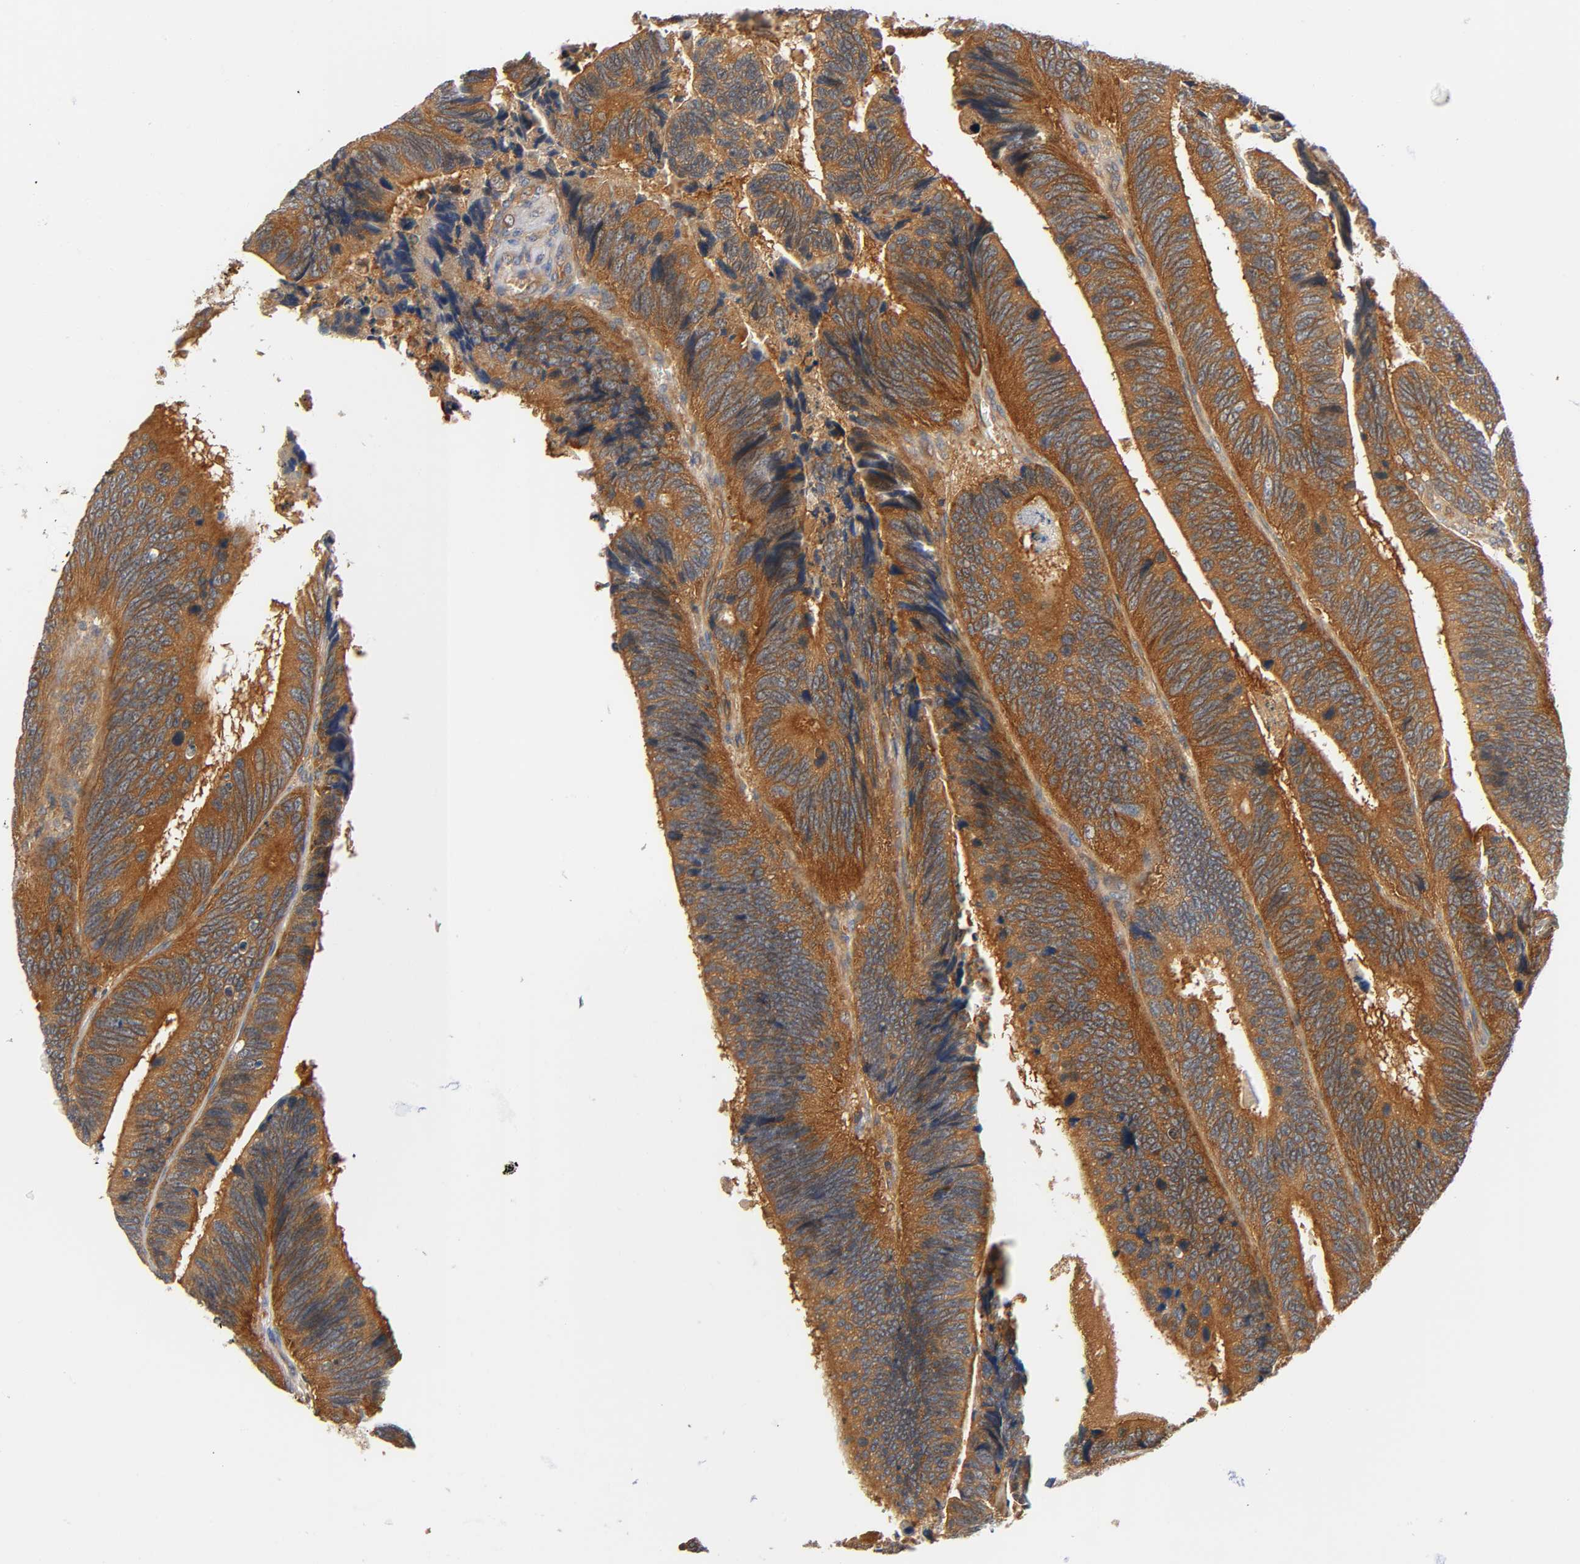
{"staining": {"intensity": "strong", "quantity": ">75%", "location": "cytoplasmic/membranous"}, "tissue": "colorectal cancer", "cell_type": "Tumor cells", "image_type": "cancer", "snomed": [{"axis": "morphology", "description": "Adenocarcinoma, NOS"}, {"axis": "topography", "description": "Colon"}], "caption": "Colorectal cancer (adenocarcinoma) stained with a brown dye demonstrates strong cytoplasmic/membranous positive expression in approximately >75% of tumor cells.", "gene": "PRKAB1", "patient": {"sex": "male", "age": 72}}